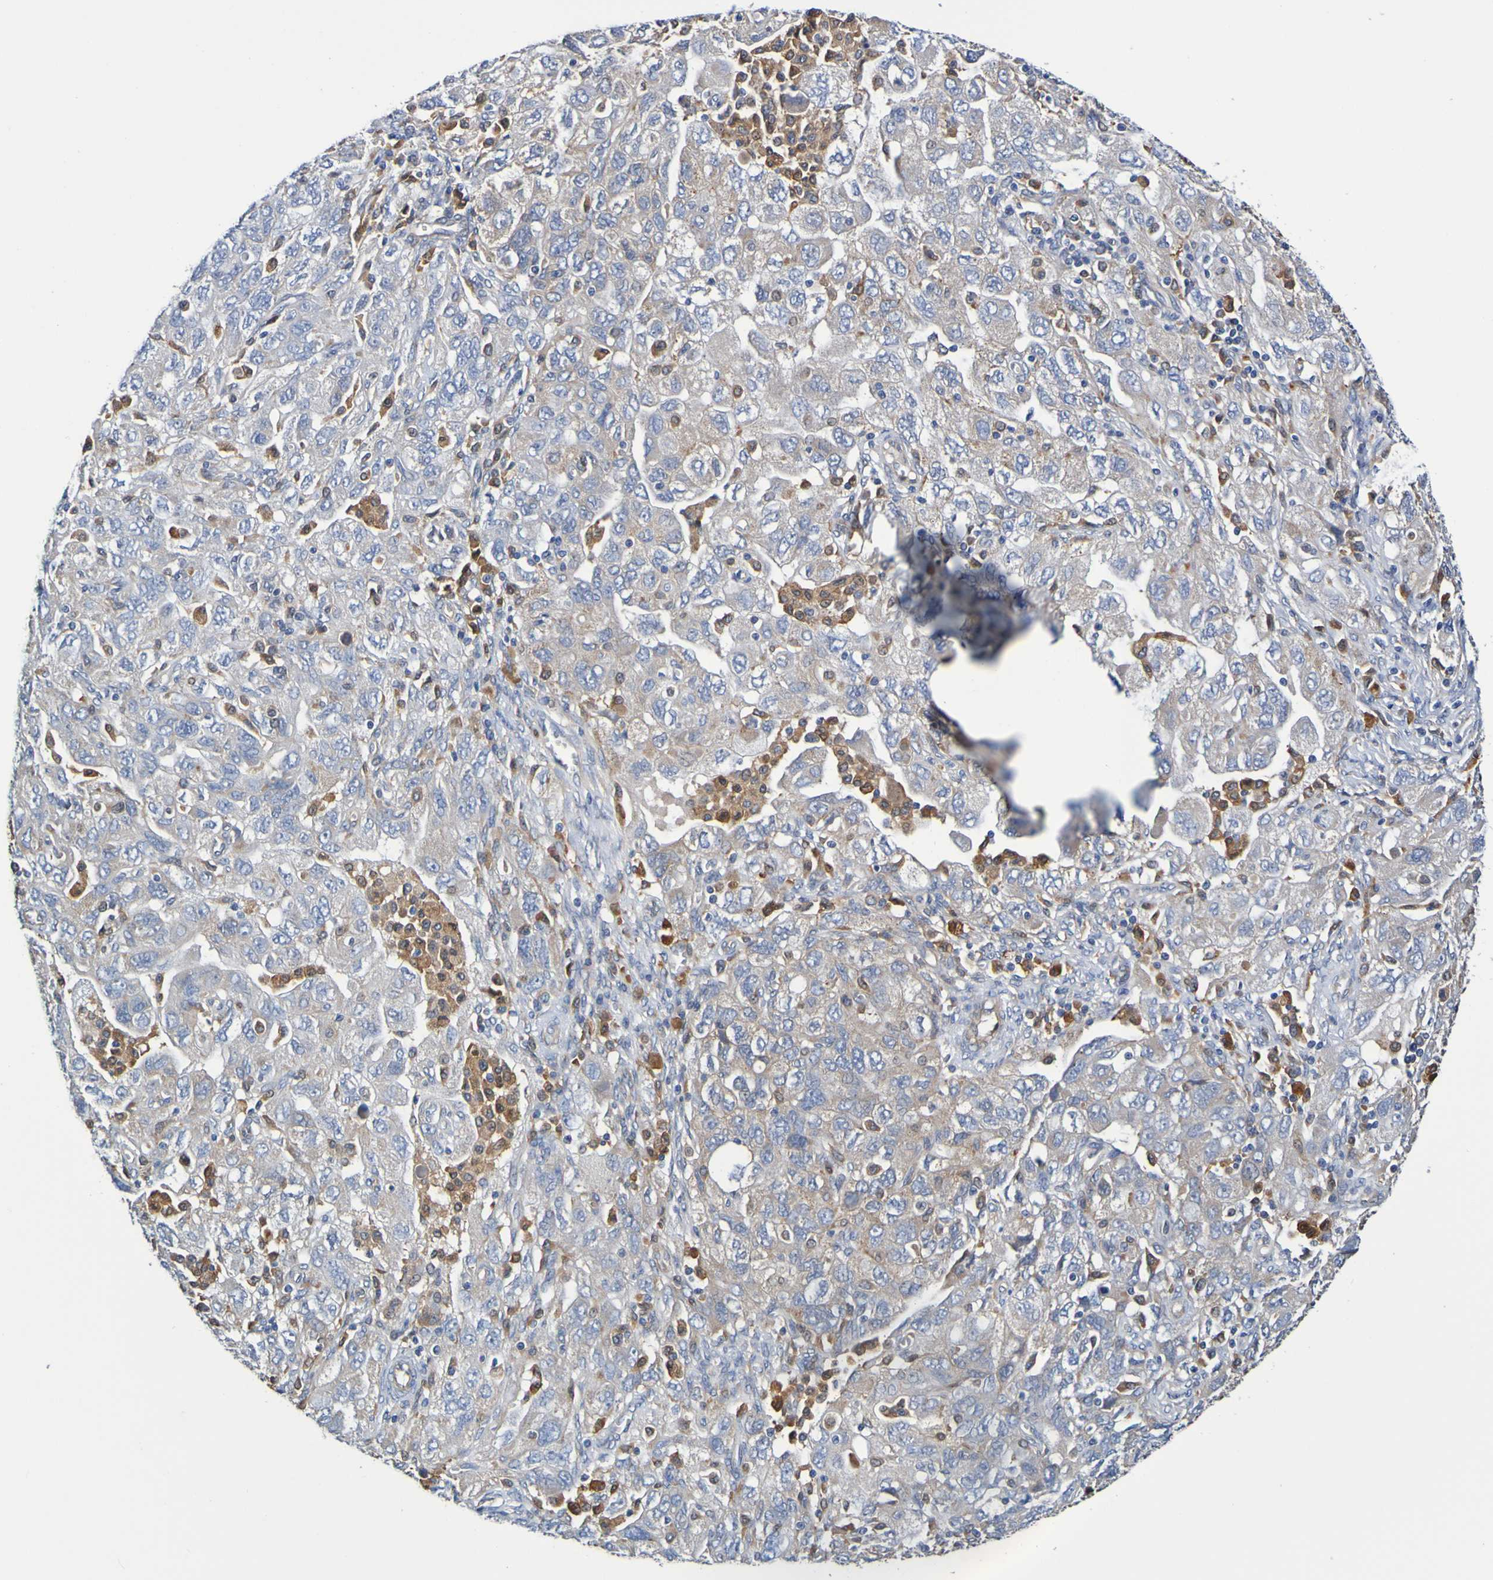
{"staining": {"intensity": "weak", "quantity": ">75%", "location": "cytoplasmic/membranous"}, "tissue": "ovarian cancer", "cell_type": "Tumor cells", "image_type": "cancer", "snomed": [{"axis": "morphology", "description": "Carcinoma, NOS"}, {"axis": "morphology", "description": "Cystadenocarcinoma, serous, NOS"}, {"axis": "topography", "description": "Ovary"}], "caption": "Ovarian cancer tissue shows weak cytoplasmic/membranous staining in about >75% of tumor cells", "gene": "METAP2", "patient": {"sex": "female", "age": 69}}